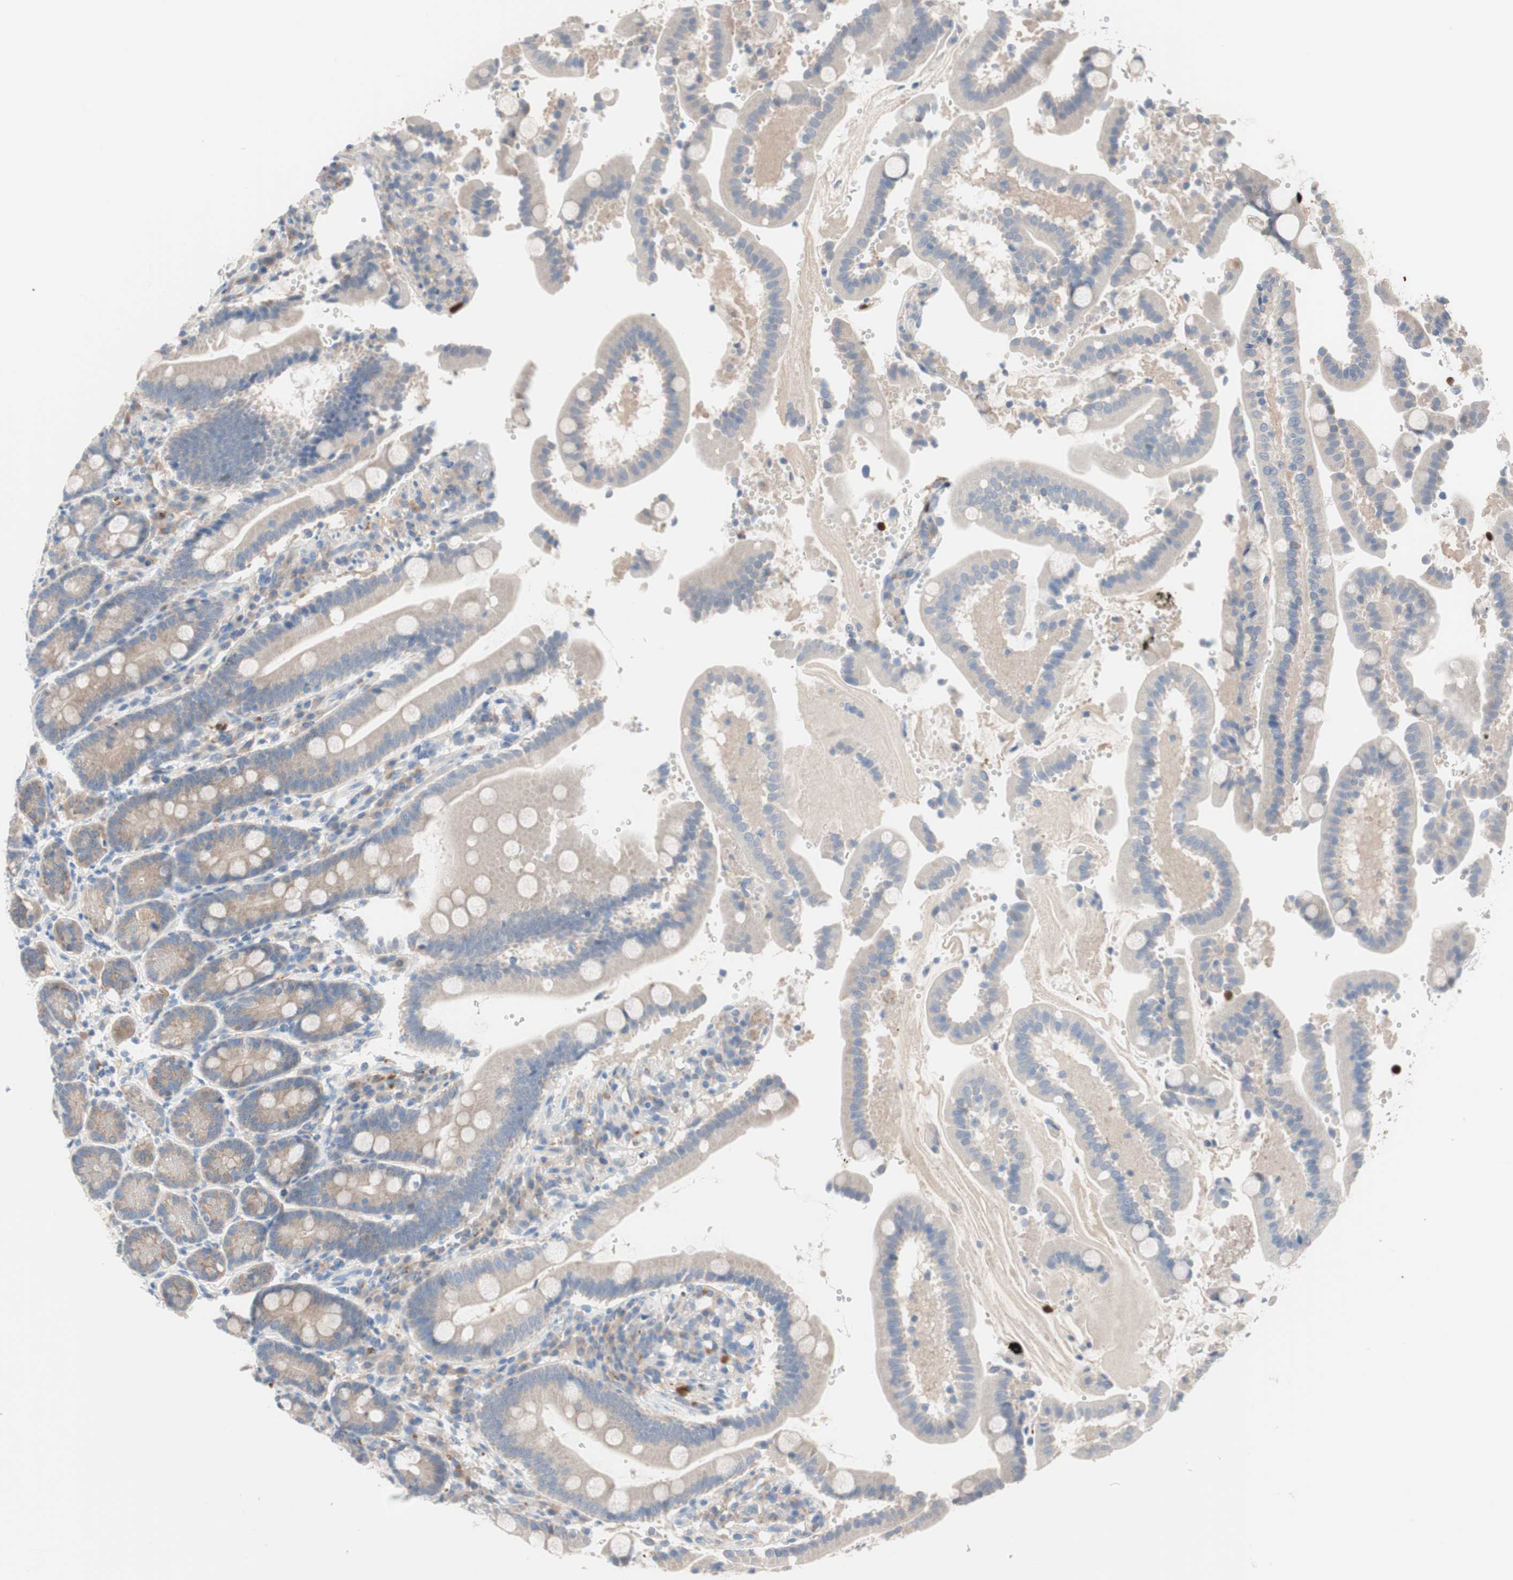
{"staining": {"intensity": "weak", "quantity": ">75%", "location": "cytoplasmic/membranous"}, "tissue": "duodenum", "cell_type": "Glandular cells", "image_type": "normal", "snomed": [{"axis": "morphology", "description": "Normal tissue, NOS"}, {"axis": "topography", "description": "Small intestine, NOS"}], "caption": "Normal duodenum reveals weak cytoplasmic/membranous expression in about >75% of glandular cells, visualized by immunohistochemistry.", "gene": "CLEC4D", "patient": {"sex": "female", "age": 71}}